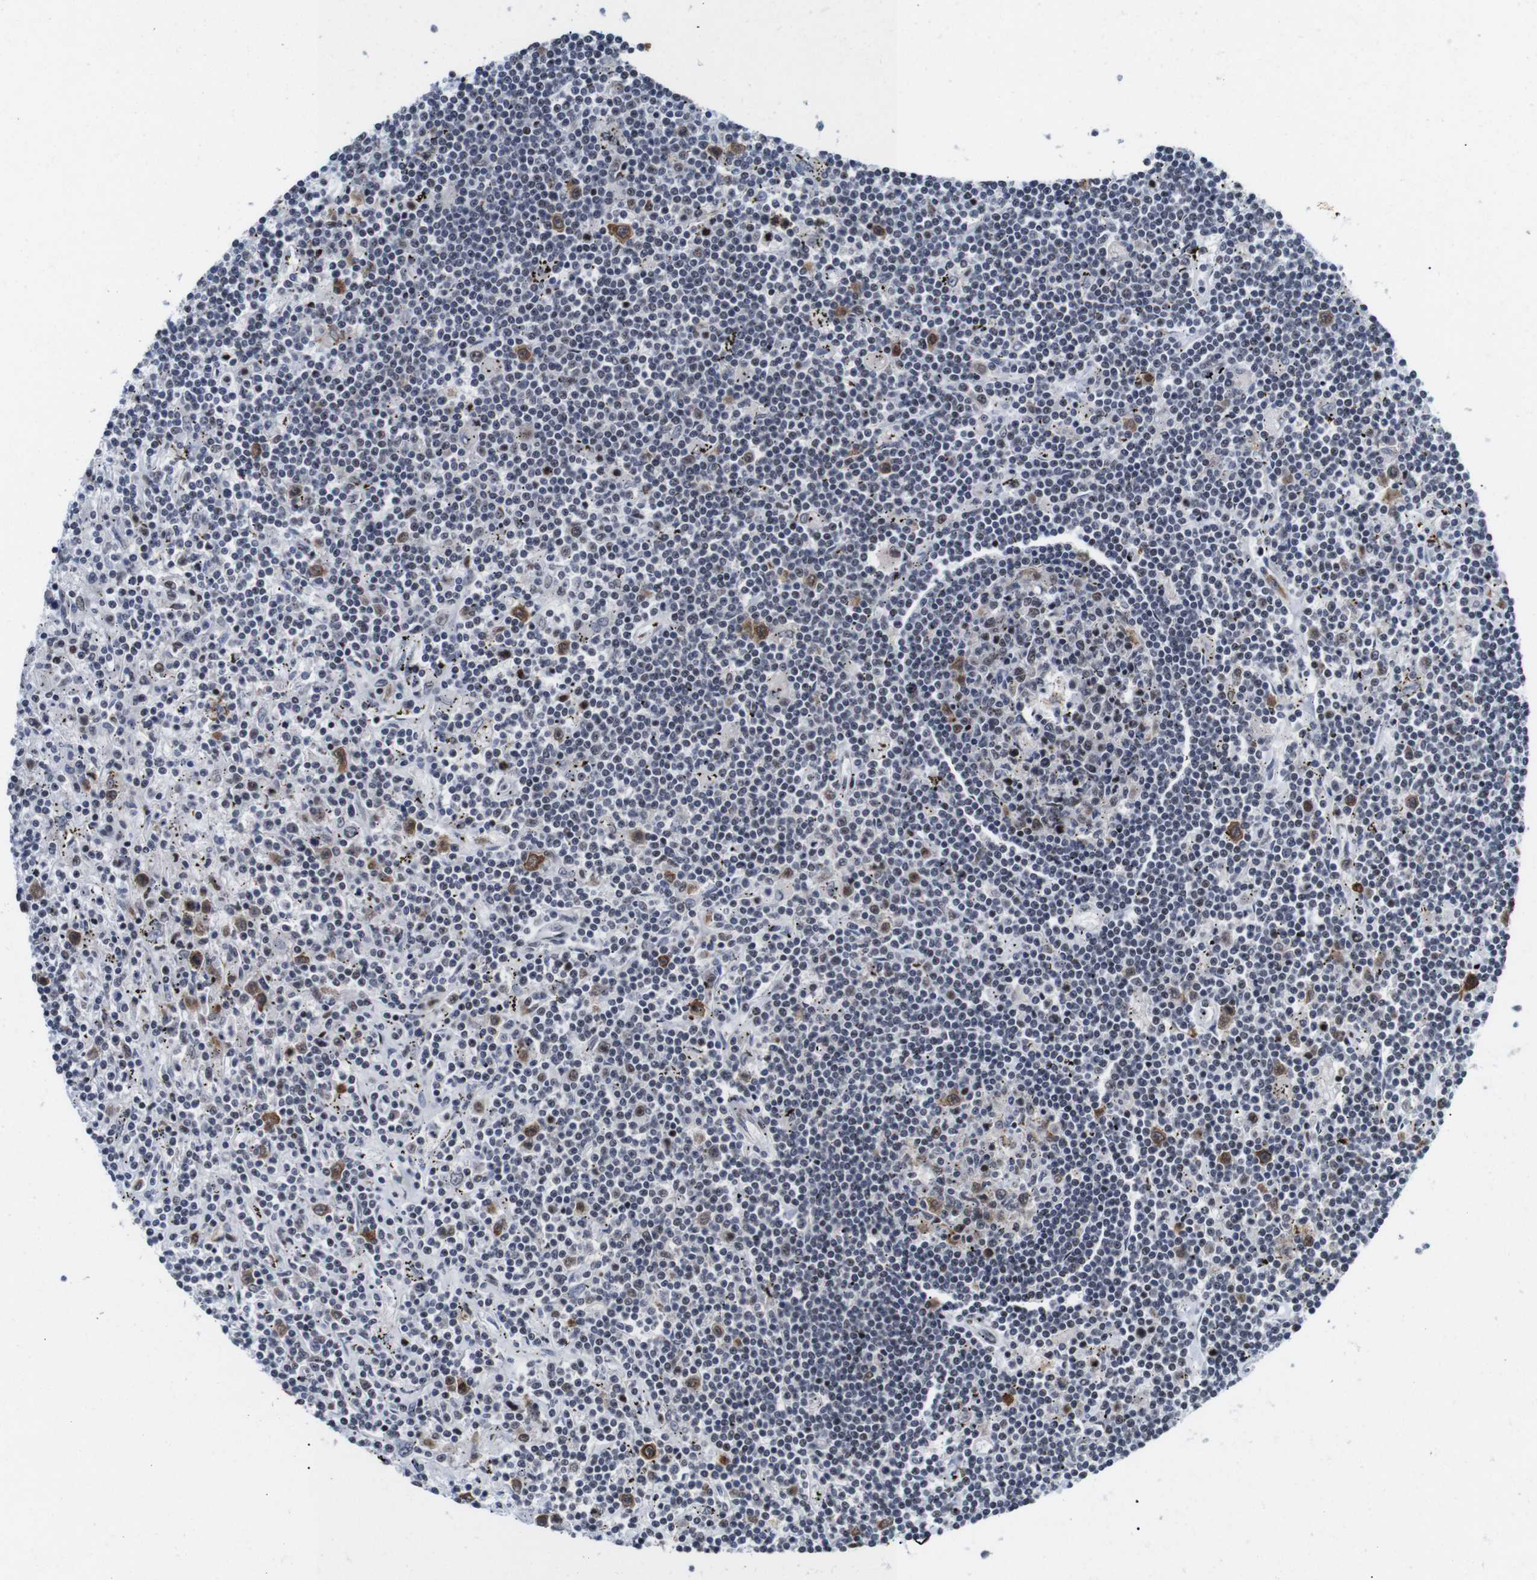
{"staining": {"intensity": "negative", "quantity": "none", "location": "none"}, "tissue": "lymphoma", "cell_type": "Tumor cells", "image_type": "cancer", "snomed": [{"axis": "morphology", "description": "Malignant lymphoma, non-Hodgkin's type, Low grade"}, {"axis": "topography", "description": "Spleen"}], "caption": "Immunohistochemistry (IHC) image of human lymphoma stained for a protein (brown), which displays no expression in tumor cells.", "gene": "EIF4G1", "patient": {"sex": "male", "age": 76}}